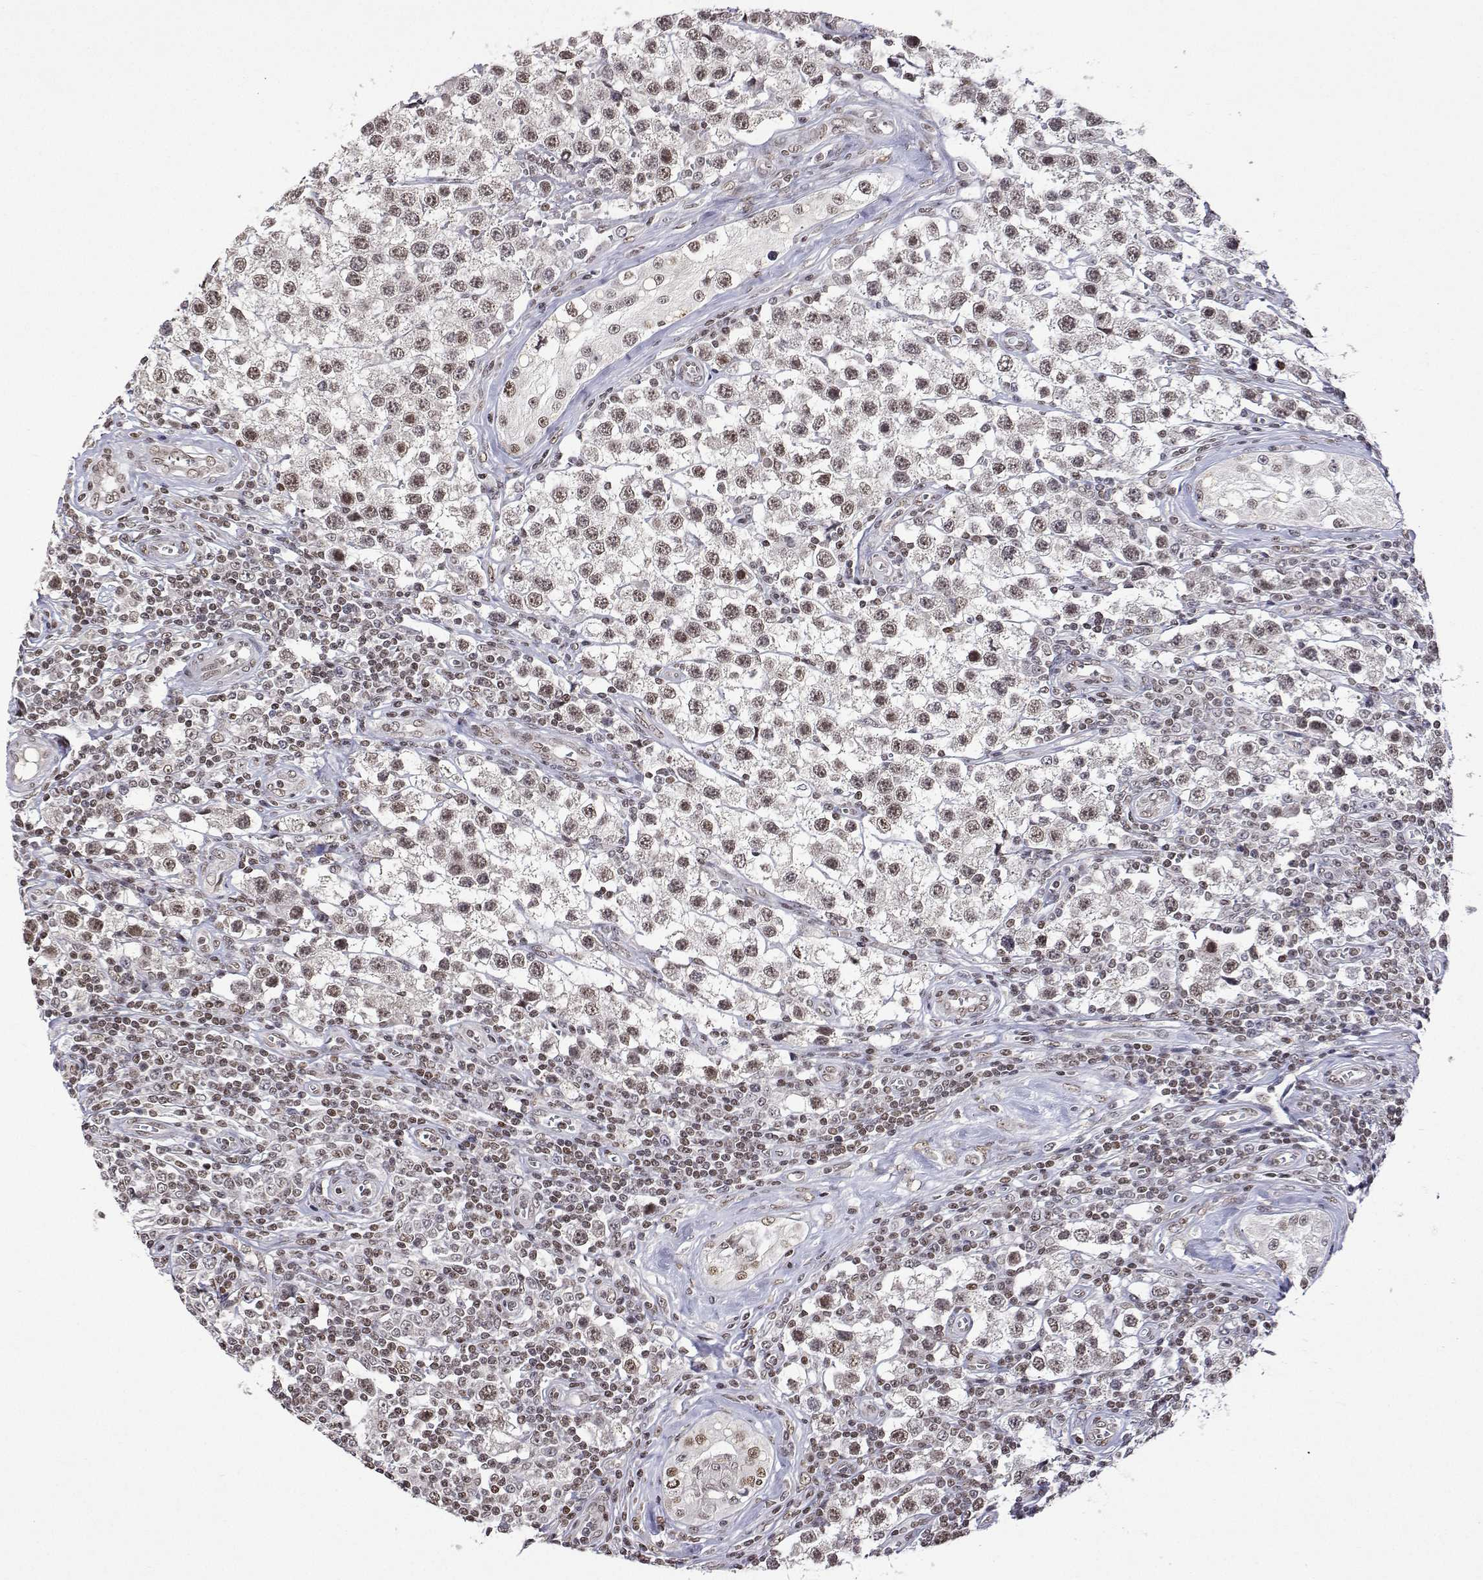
{"staining": {"intensity": "moderate", "quantity": ">75%", "location": "nuclear"}, "tissue": "testis cancer", "cell_type": "Tumor cells", "image_type": "cancer", "snomed": [{"axis": "morphology", "description": "Seminoma, NOS"}, {"axis": "topography", "description": "Testis"}], "caption": "The micrograph reveals immunohistochemical staining of testis seminoma. There is moderate nuclear positivity is appreciated in approximately >75% of tumor cells.", "gene": "XPC", "patient": {"sex": "male", "age": 34}}